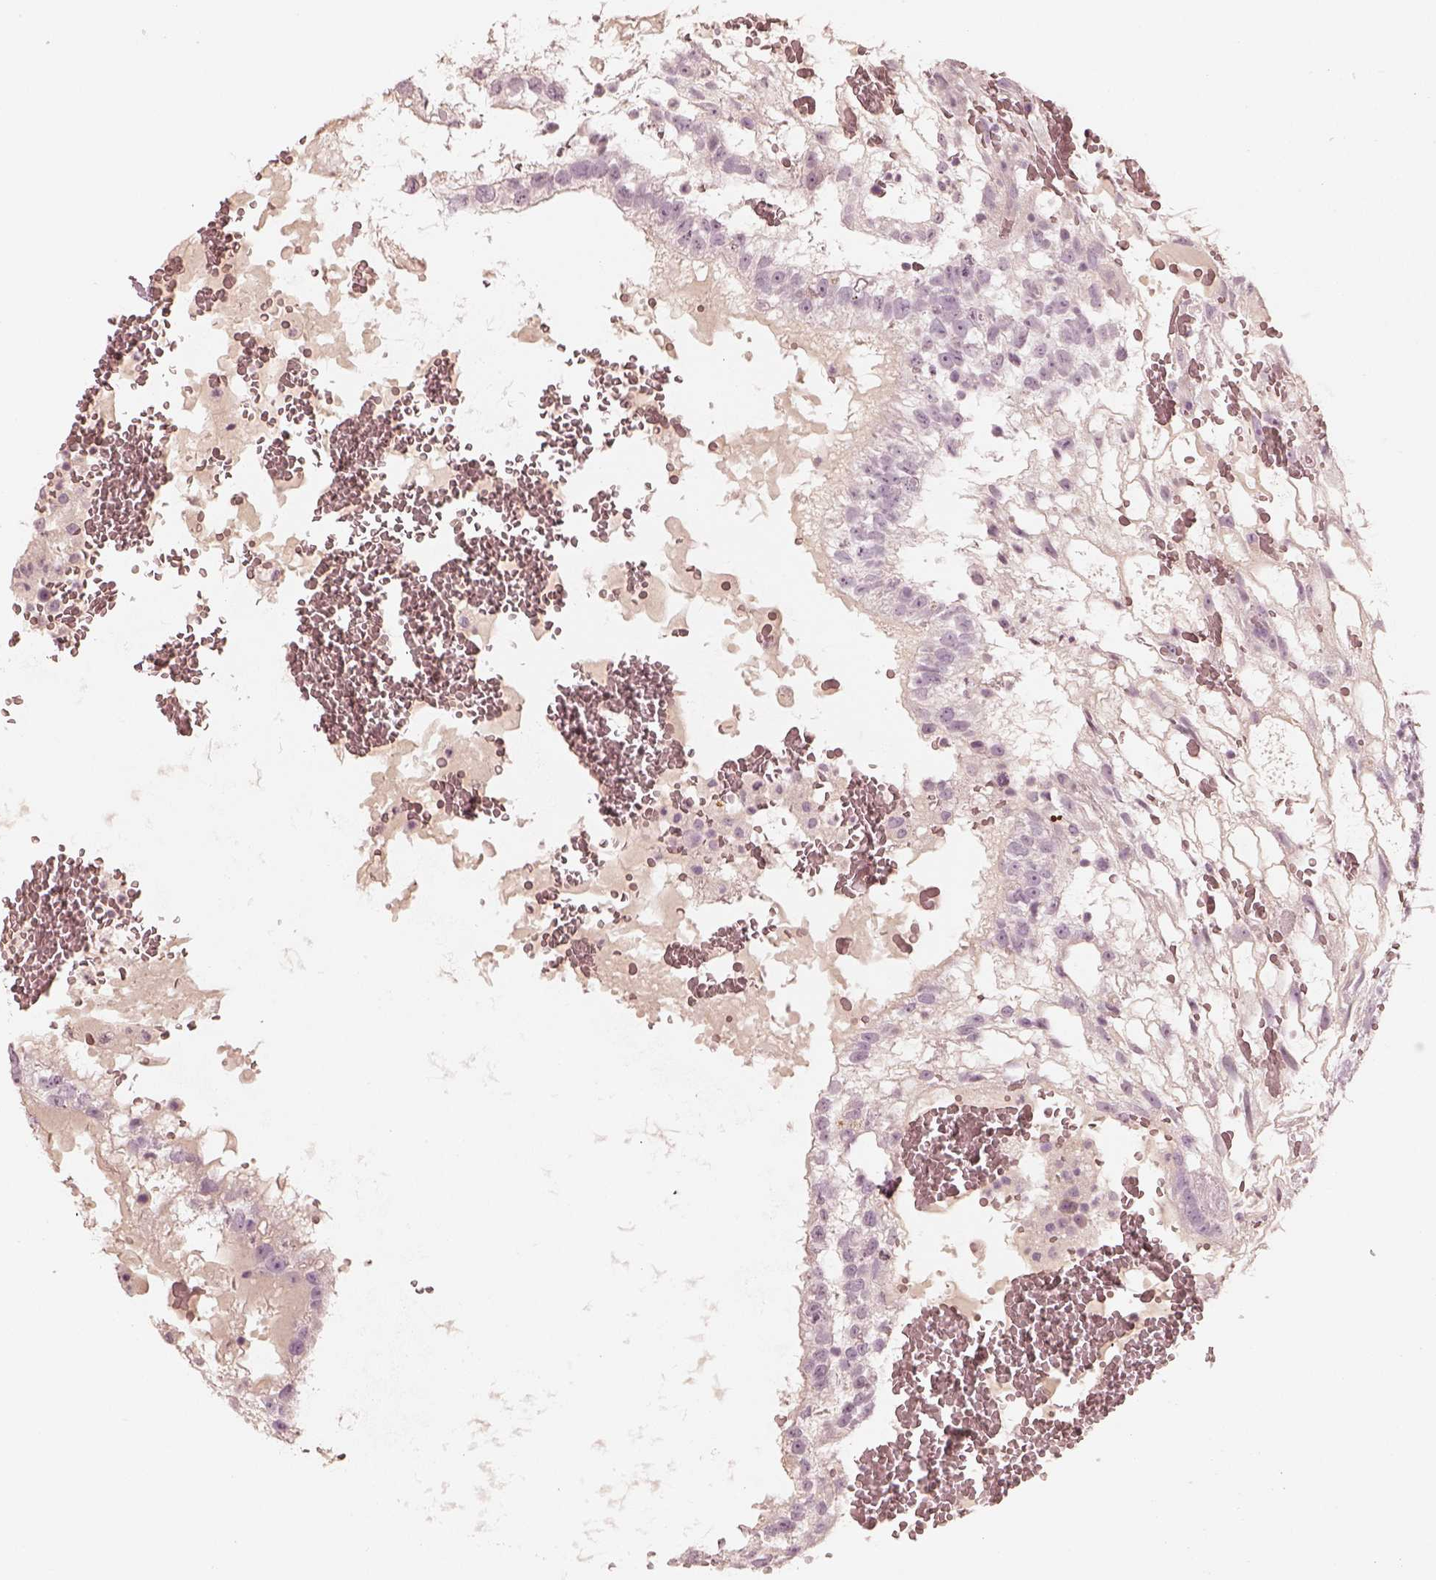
{"staining": {"intensity": "negative", "quantity": "none", "location": "none"}, "tissue": "testis cancer", "cell_type": "Tumor cells", "image_type": "cancer", "snomed": [{"axis": "morphology", "description": "Normal tissue, NOS"}, {"axis": "morphology", "description": "Carcinoma, Embryonal, NOS"}, {"axis": "topography", "description": "Testis"}], "caption": "This is an IHC micrograph of testis cancer (embryonal carcinoma). There is no positivity in tumor cells.", "gene": "KCNJ9", "patient": {"sex": "male", "age": 32}}